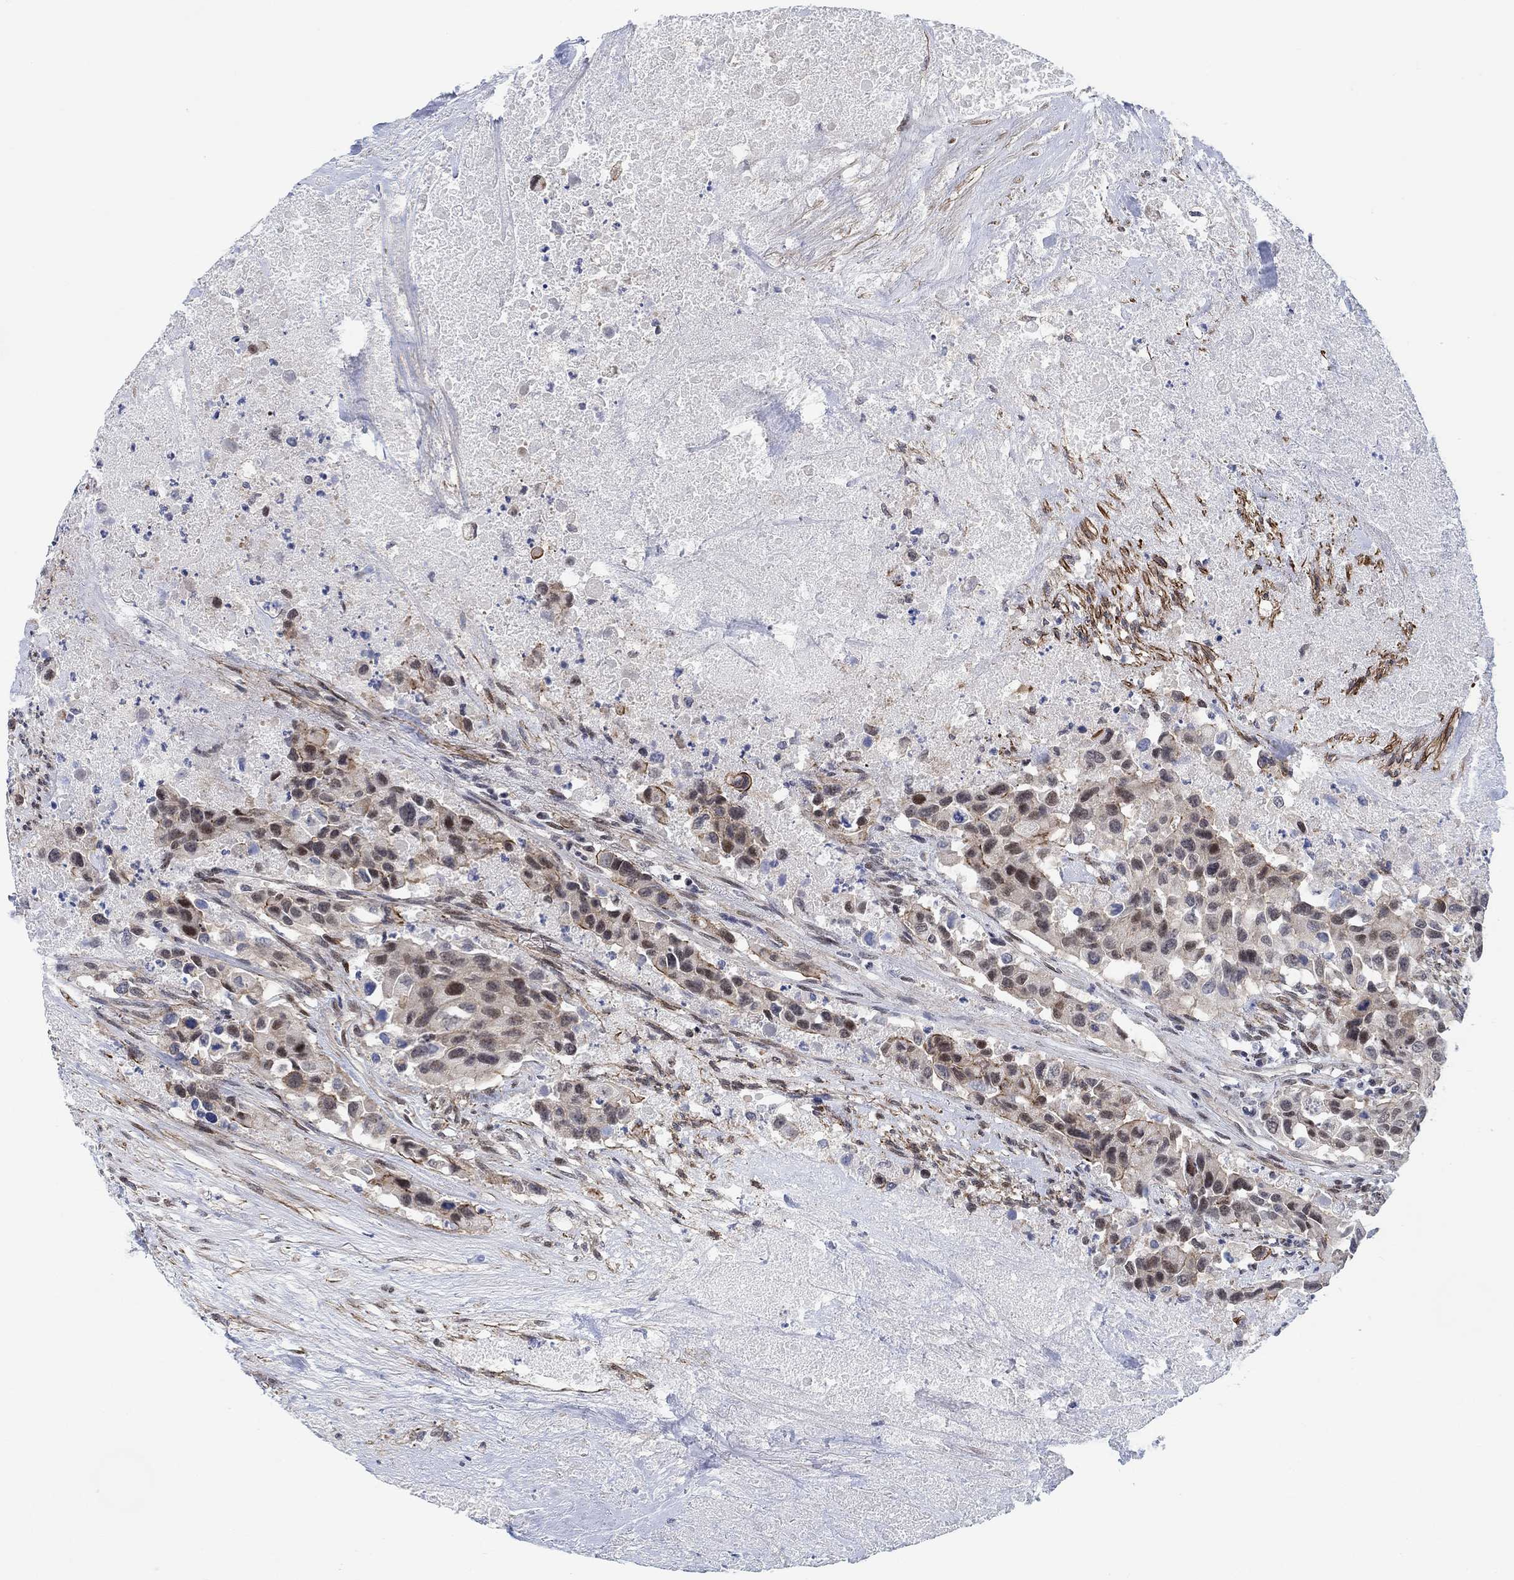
{"staining": {"intensity": "moderate", "quantity": "25%-75%", "location": "cytoplasmic/membranous,nuclear"}, "tissue": "urothelial cancer", "cell_type": "Tumor cells", "image_type": "cancer", "snomed": [{"axis": "morphology", "description": "Urothelial carcinoma, High grade"}, {"axis": "topography", "description": "Urinary bladder"}], "caption": "Tumor cells display medium levels of moderate cytoplasmic/membranous and nuclear positivity in approximately 25%-75% of cells in human urothelial cancer.", "gene": "KCNH8", "patient": {"sex": "female", "age": 73}}